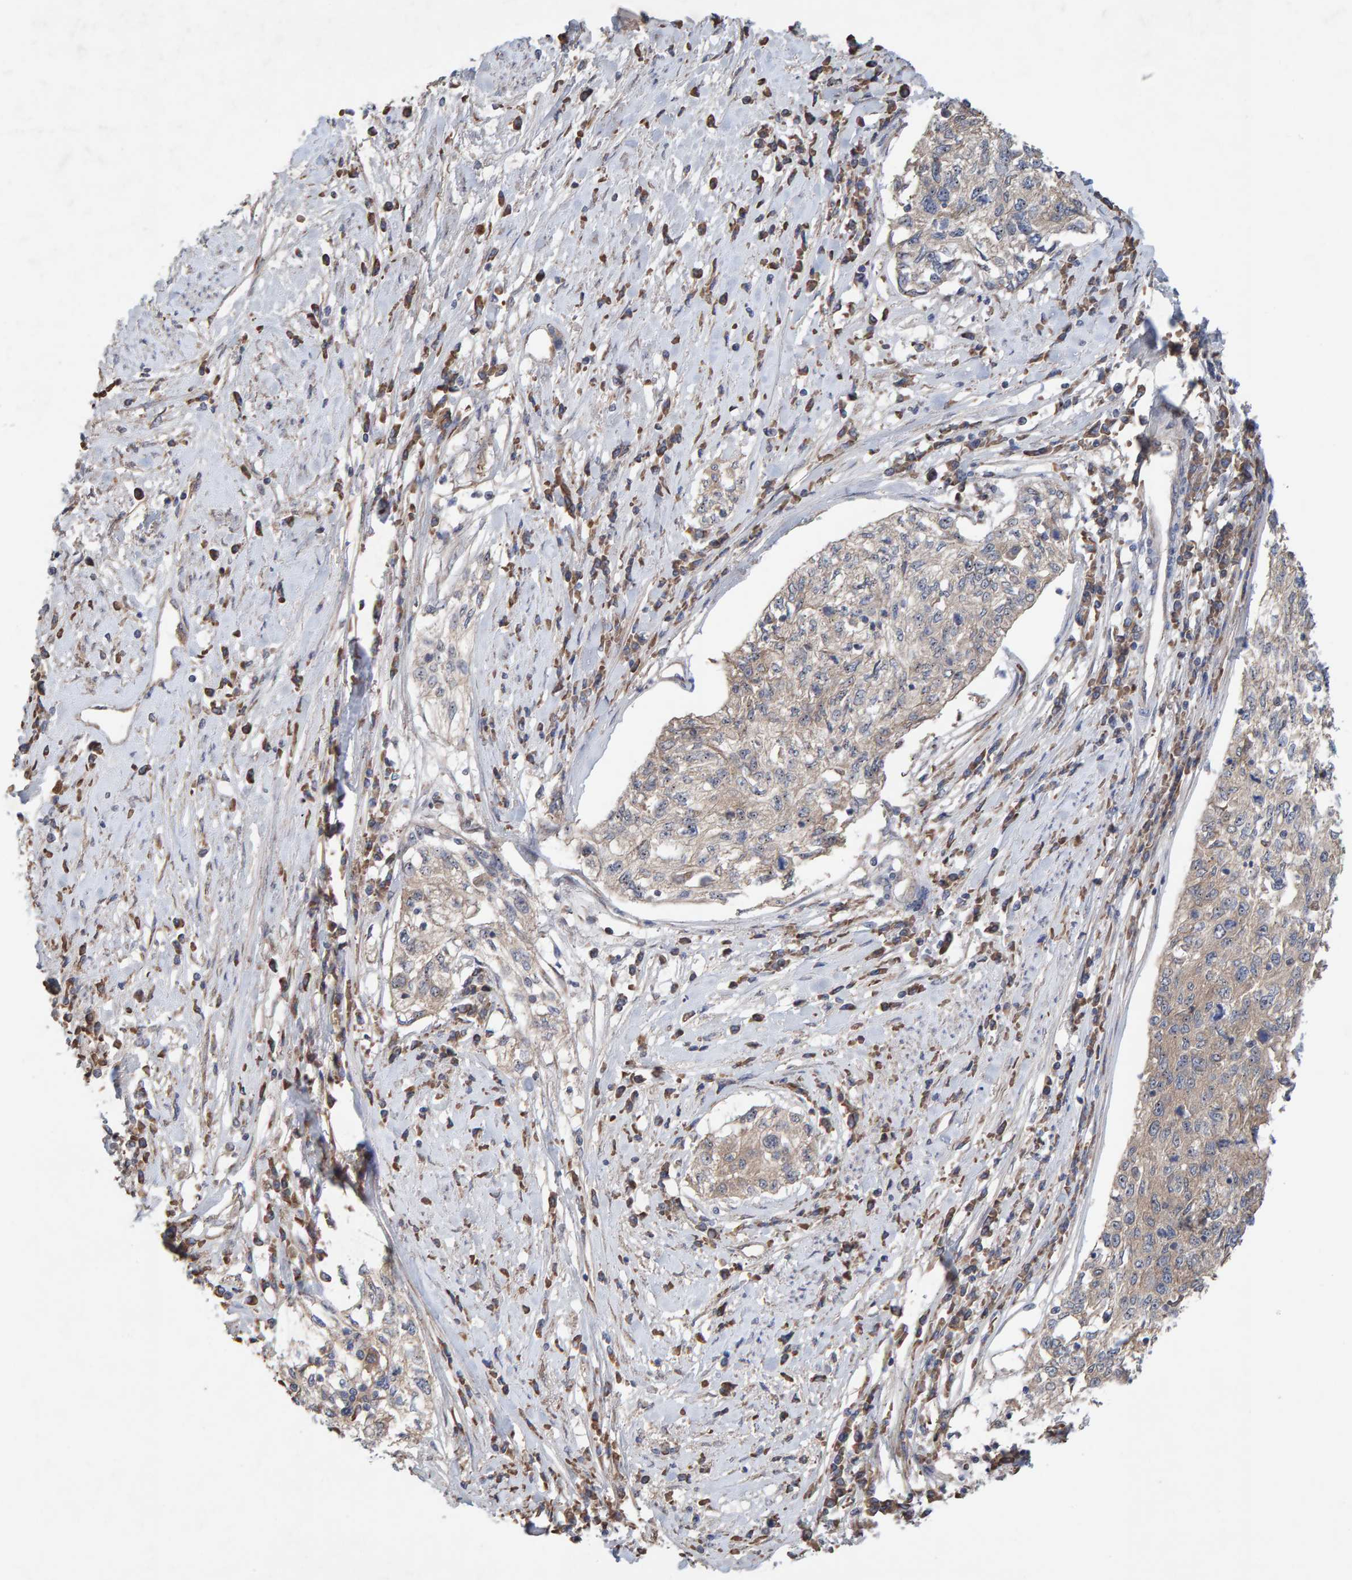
{"staining": {"intensity": "weak", "quantity": "<25%", "location": "cytoplasmic/membranous"}, "tissue": "cervical cancer", "cell_type": "Tumor cells", "image_type": "cancer", "snomed": [{"axis": "morphology", "description": "Squamous cell carcinoma, NOS"}, {"axis": "topography", "description": "Cervix"}], "caption": "An image of human cervical cancer (squamous cell carcinoma) is negative for staining in tumor cells. (DAB (3,3'-diaminobenzidine) IHC visualized using brightfield microscopy, high magnification).", "gene": "LRSAM1", "patient": {"sex": "female", "age": 57}}